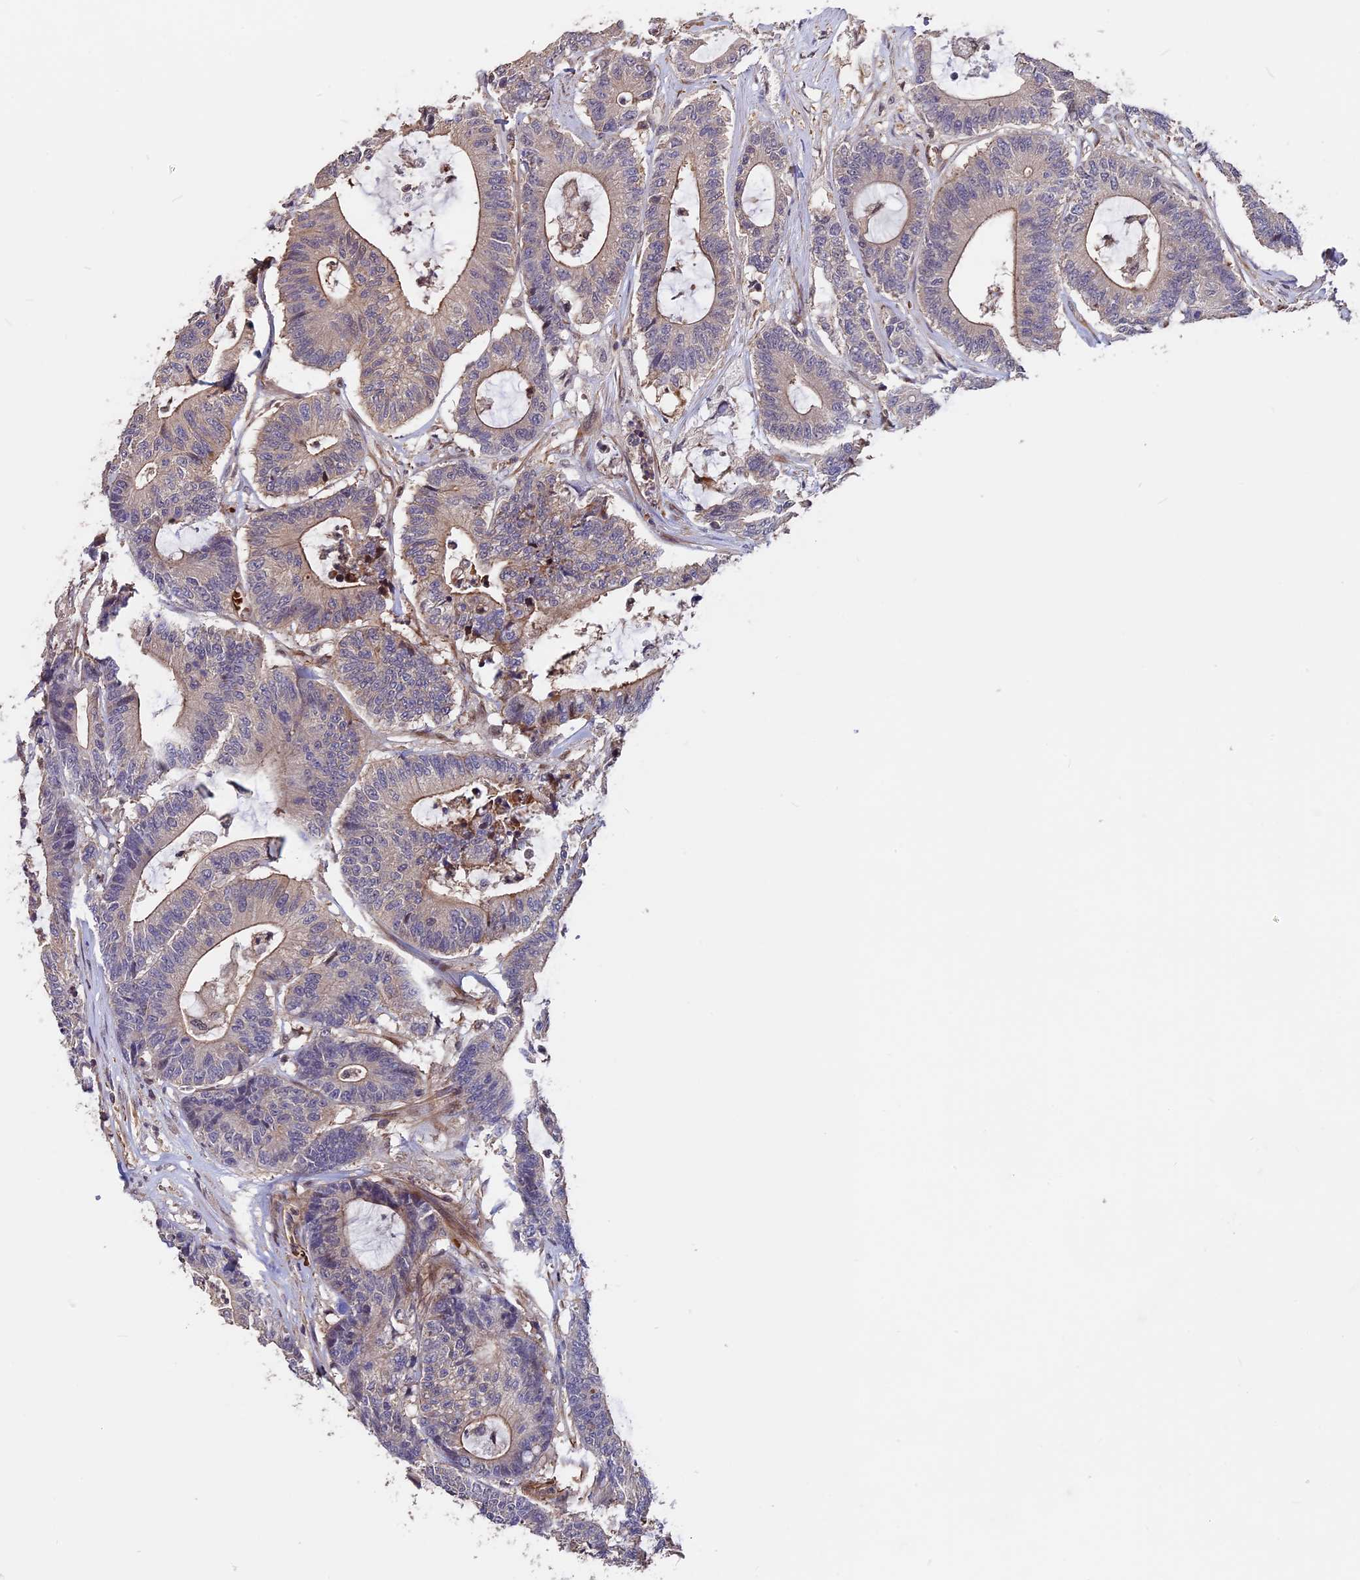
{"staining": {"intensity": "moderate", "quantity": "25%-75%", "location": "cytoplasmic/membranous"}, "tissue": "colorectal cancer", "cell_type": "Tumor cells", "image_type": "cancer", "snomed": [{"axis": "morphology", "description": "Adenocarcinoma, NOS"}, {"axis": "topography", "description": "Colon"}], "caption": "This is a photomicrograph of immunohistochemistry (IHC) staining of adenocarcinoma (colorectal), which shows moderate positivity in the cytoplasmic/membranous of tumor cells.", "gene": "ZC3H10", "patient": {"sex": "female", "age": 84}}